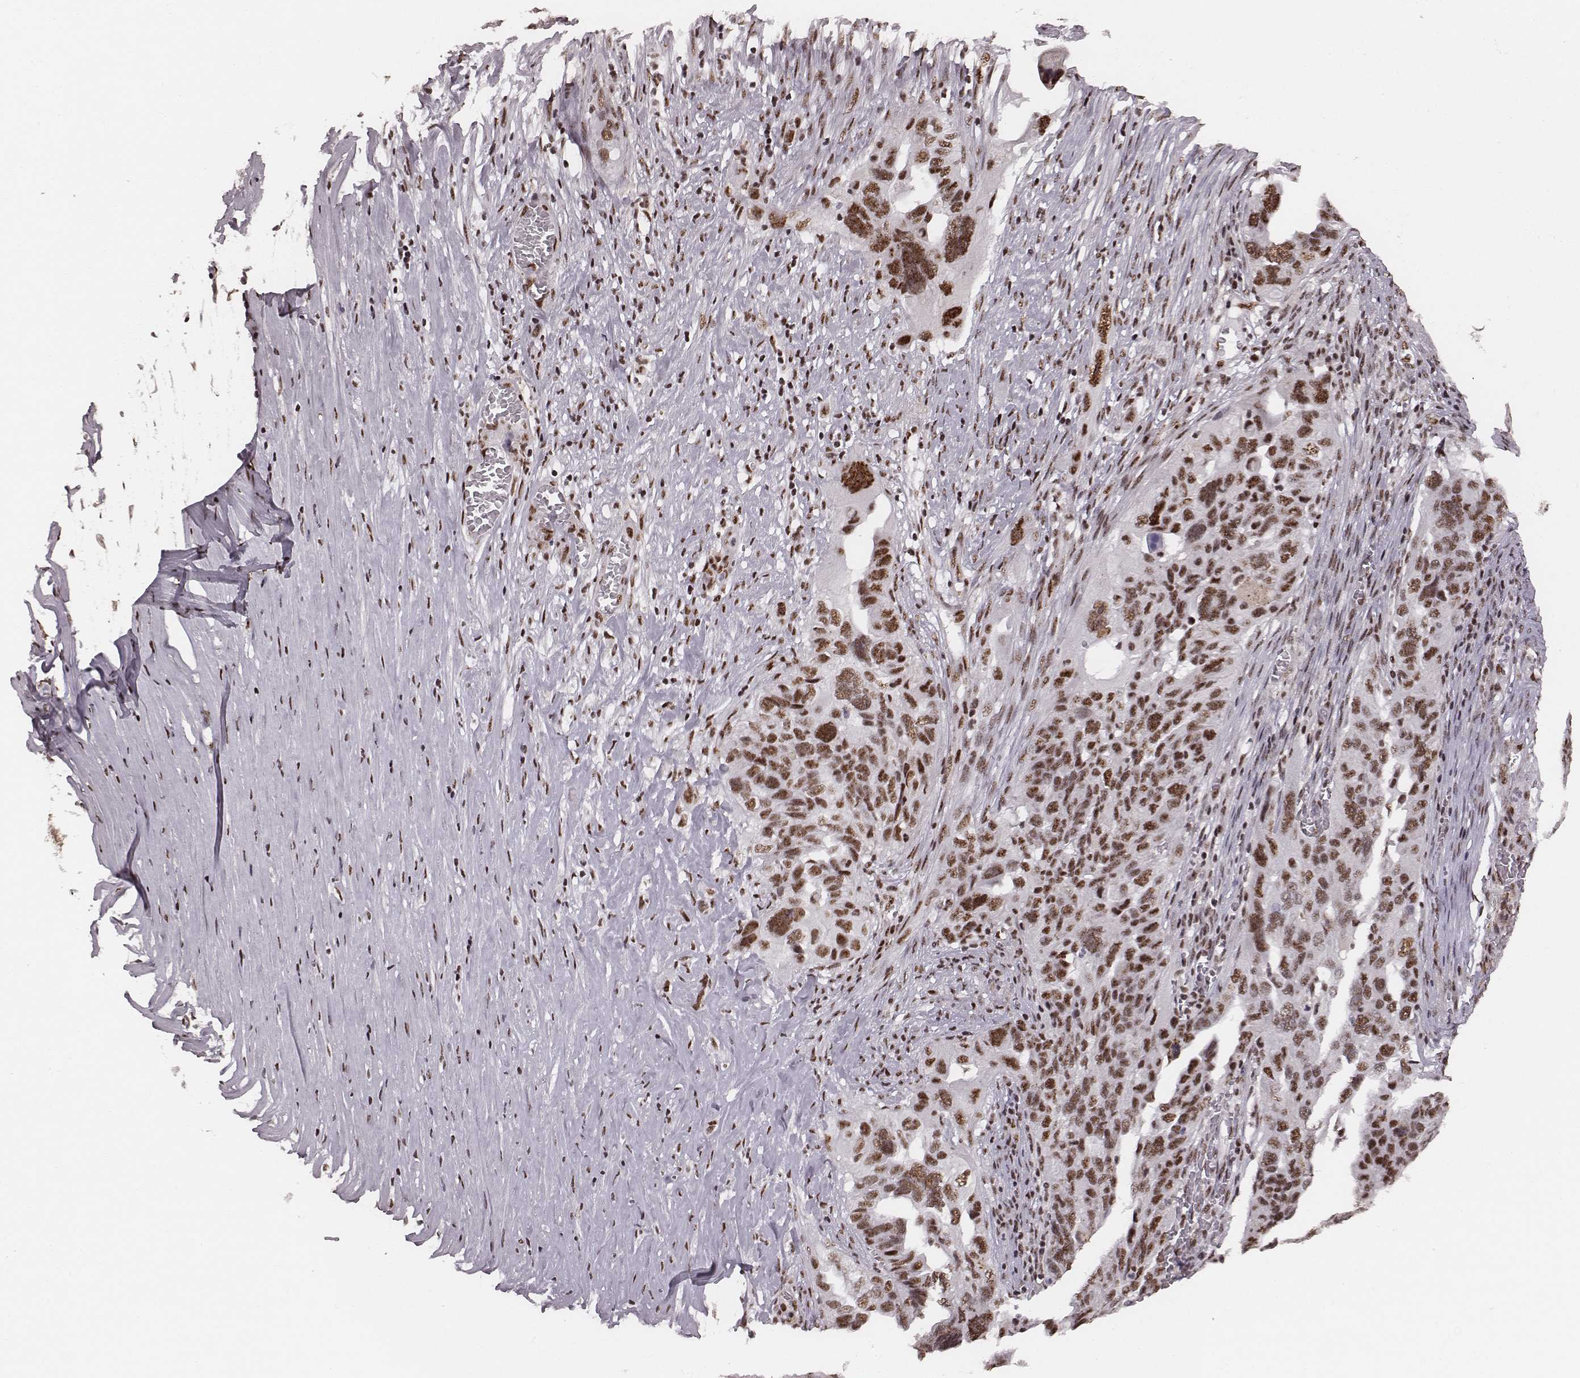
{"staining": {"intensity": "moderate", "quantity": ">75%", "location": "nuclear"}, "tissue": "ovarian cancer", "cell_type": "Tumor cells", "image_type": "cancer", "snomed": [{"axis": "morphology", "description": "Carcinoma, endometroid"}, {"axis": "topography", "description": "Soft tissue"}, {"axis": "topography", "description": "Ovary"}], "caption": "This micrograph demonstrates IHC staining of endometroid carcinoma (ovarian), with medium moderate nuclear staining in about >75% of tumor cells.", "gene": "LUC7L", "patient": {"sex": "female", "age": 52}}